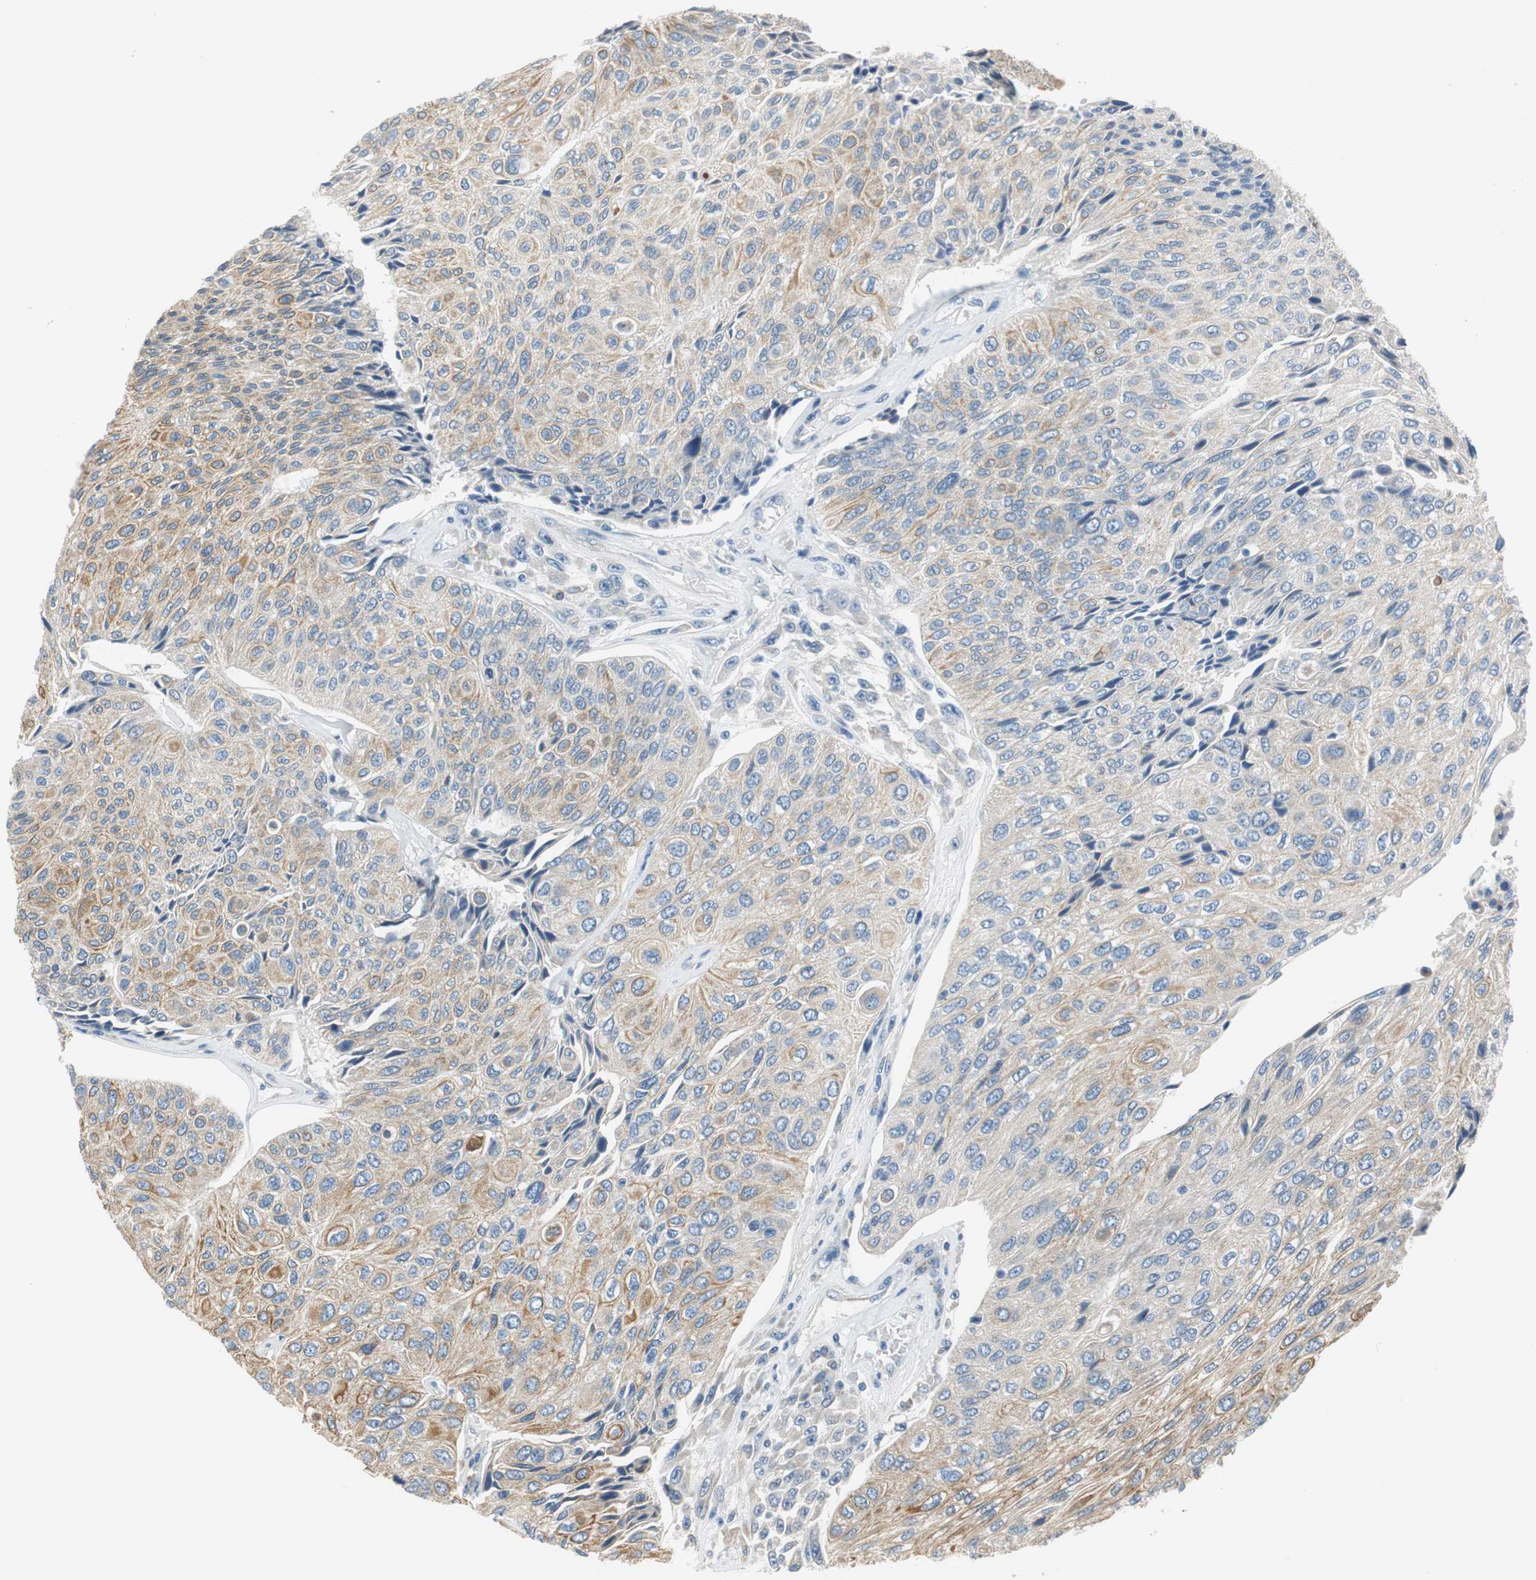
{"staining": {"intensity": "moderate", "quantity": ">75%", "location": "cytoplasmic/membranous"}, "tissue": "urothelial cancer", "cell_type": "Tumor cells", "image_type": "cancer", "snomed": [{"axis": "morphology", "description": "Urothelial carcinoma, High grade"}, {"axis": "topography", "description": "Urinary bladder"}], "caption": "Protein expression analysis of human urothelial cancer reveals moderate cytoplasmic/membranous staining in about >75% of tumor cells.", "gene": "FADS2", "patient": {"sex": "male", "age": 66}}